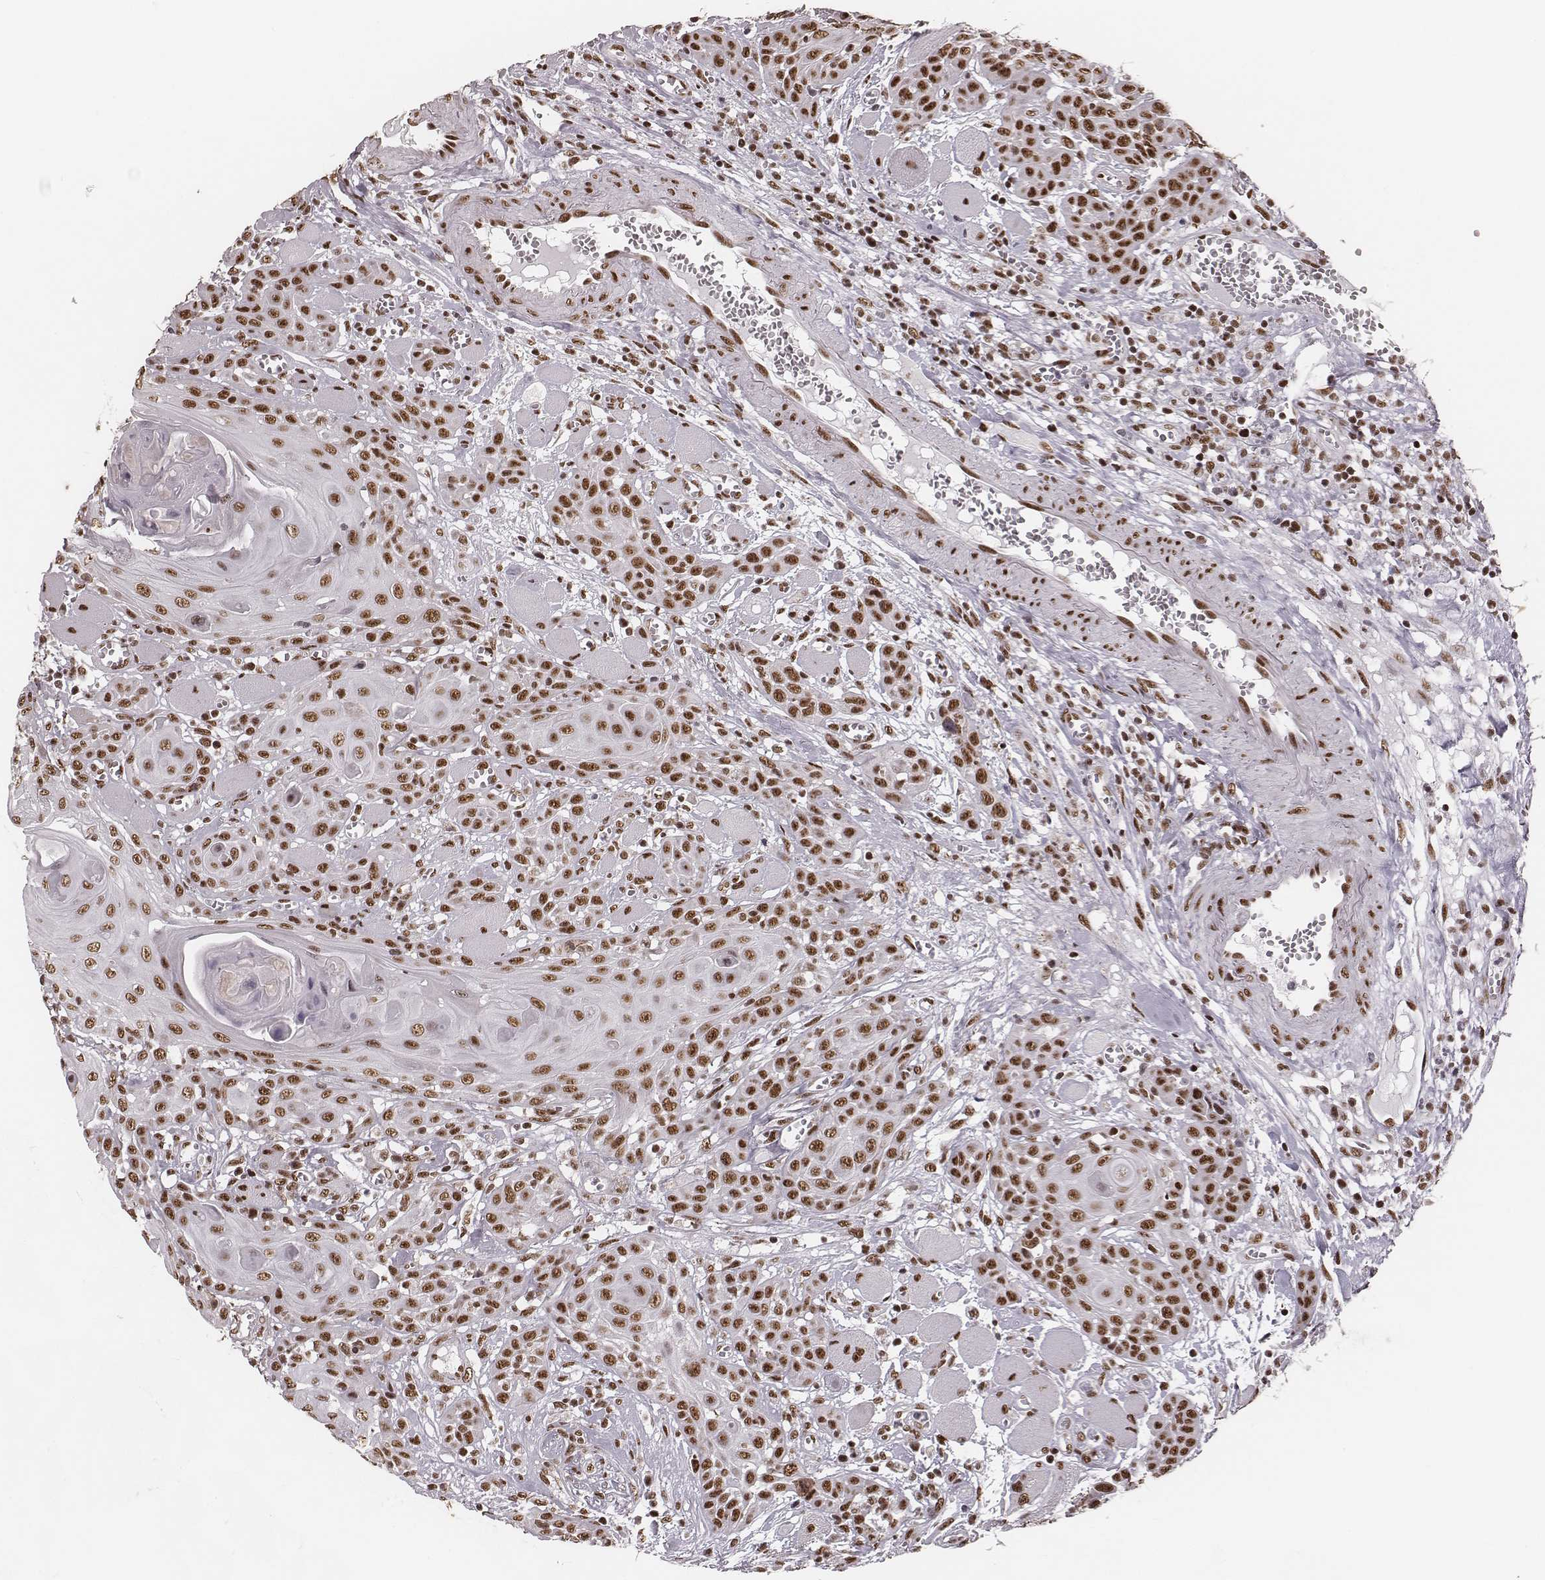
{"staining": {"intensity": "moderate", "quantity": ">75%", "location": "nuclear"}, "tissue": "head and neck cancer", "cell_type": "Tumor cells", "image_type": "cancer", "snomed": [{"axis": "morphology", "description": "Squamous cell carcinoma, NOS"}, {"axis": "topography", "description": "Head-Neck"}], "caption": "A micrograph of human squamous cell carcinoma (head and neck) stained for a protein shows moderate nuclear brown staining in tumor cells.", "gene": "LUC7L", "patient": {"sex": "female", "age": 80}}